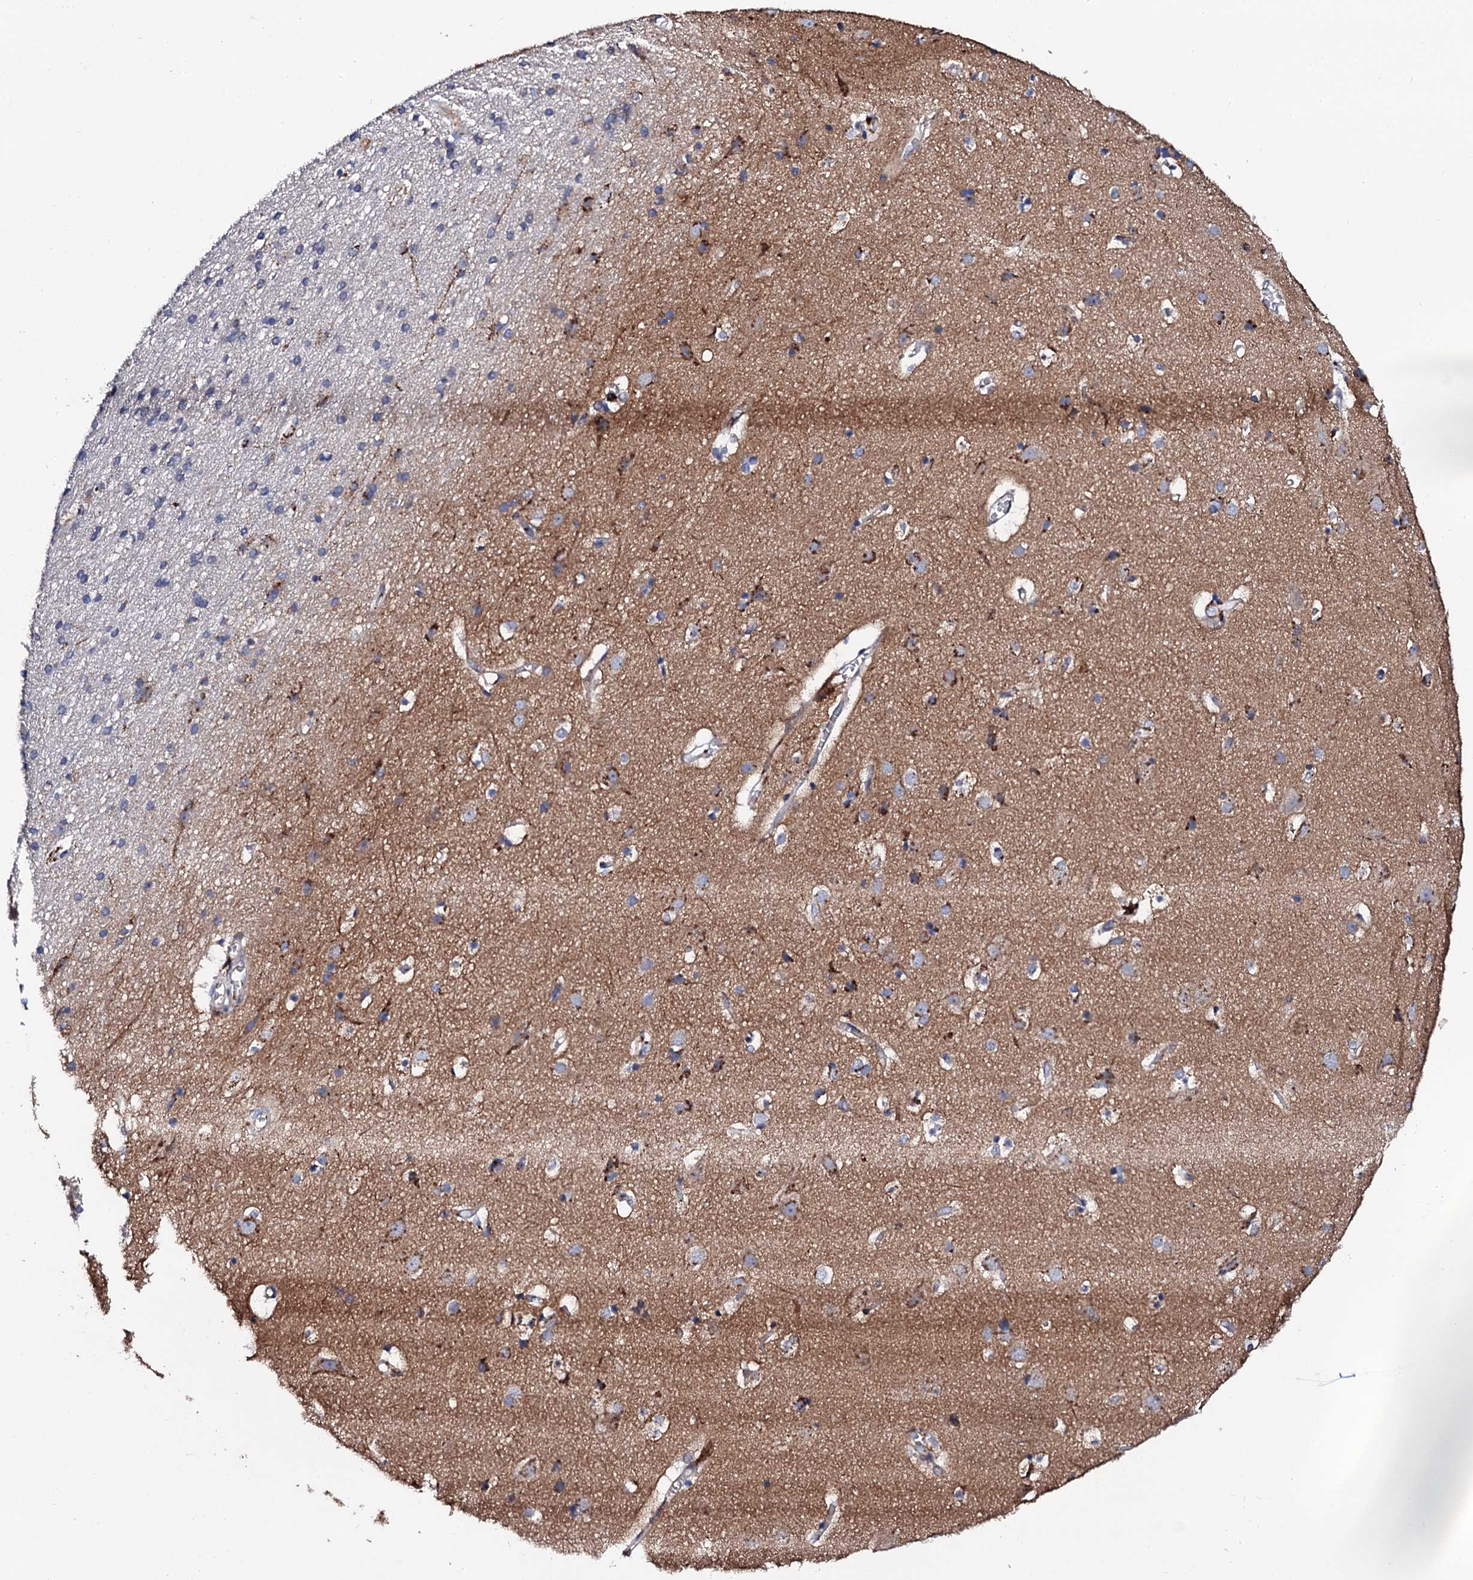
{"staining": {"intensity": "negative", "quantity": "none", "location": "none"}, "tissue": "cerebral cortex", "cell_type": "Endothelial cells", "image_type": "normal", "snomed": [{"axis": "morphology", "description": "Normal tissue, NOS"}, {"axis": "topography", "description": "Cerebral cortex"}], "caption": "Photomicrograph shows no protein staining in endothelial cells of normal cerebral cortex.", "gene": "PLET1", "patient": {"sex": "male", "age": 54}}